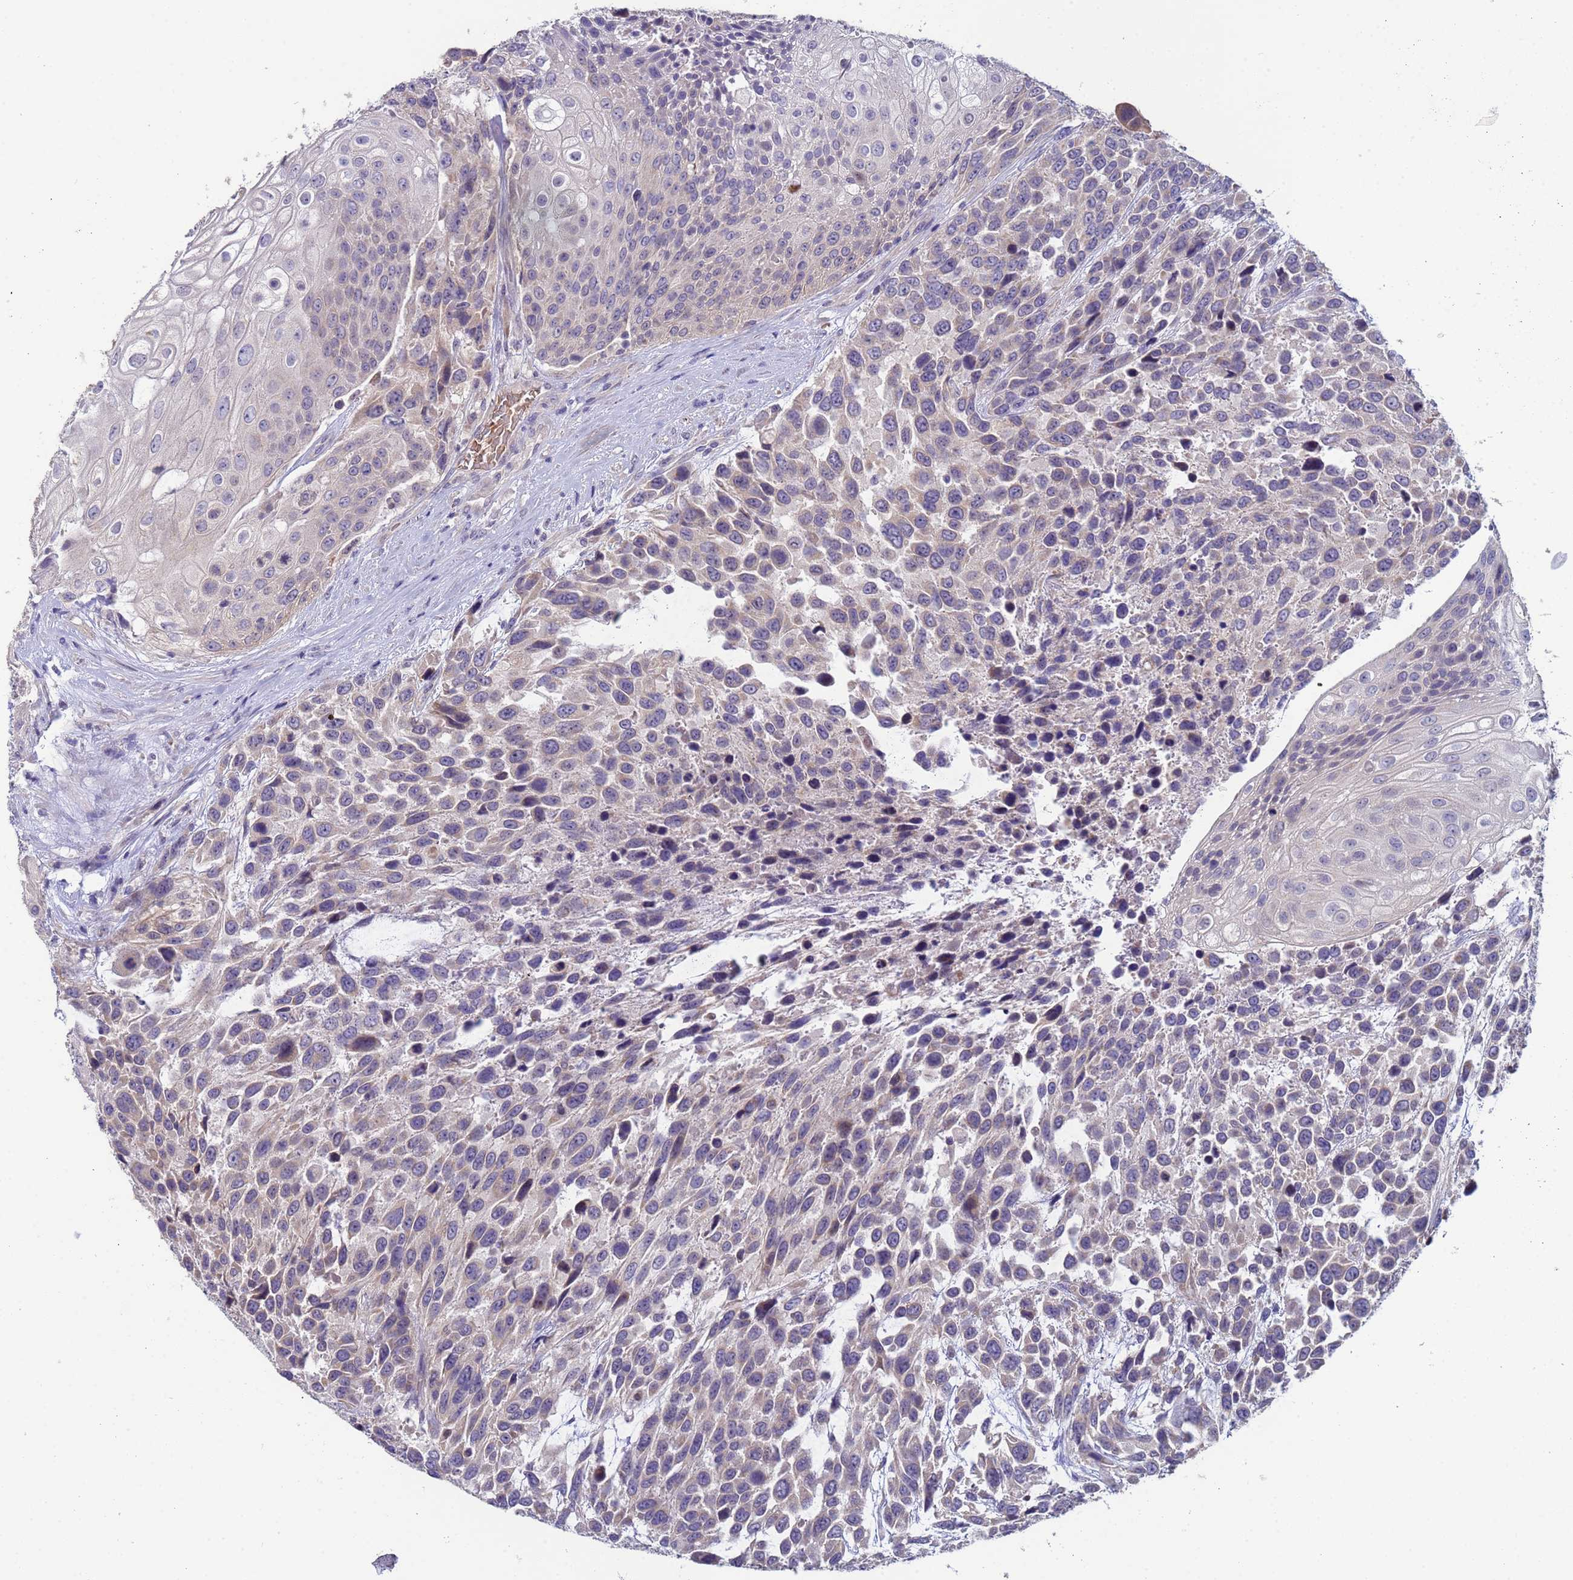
{"staining": {"intensity": "weak", "quantity": "<25%", "location": "cytoplasmic/membranous"}, "tissue": "urothelial cancer", "cell_type": "Tumor cells", "image_type": "cancer", "snomed": [{"axis": "morphology", "description": "Urothelial carcinoma, High grade"}, {"axis": "topography", "description": "Urinary bladder"}], "caption": "An immunohistochemistry (IHC) image of urothelial cancer is shown. There is no staining in tumor cells of urothelial cancer.", "gene": "CLHC1", "patient": {"sex": "female", "age": 70}}